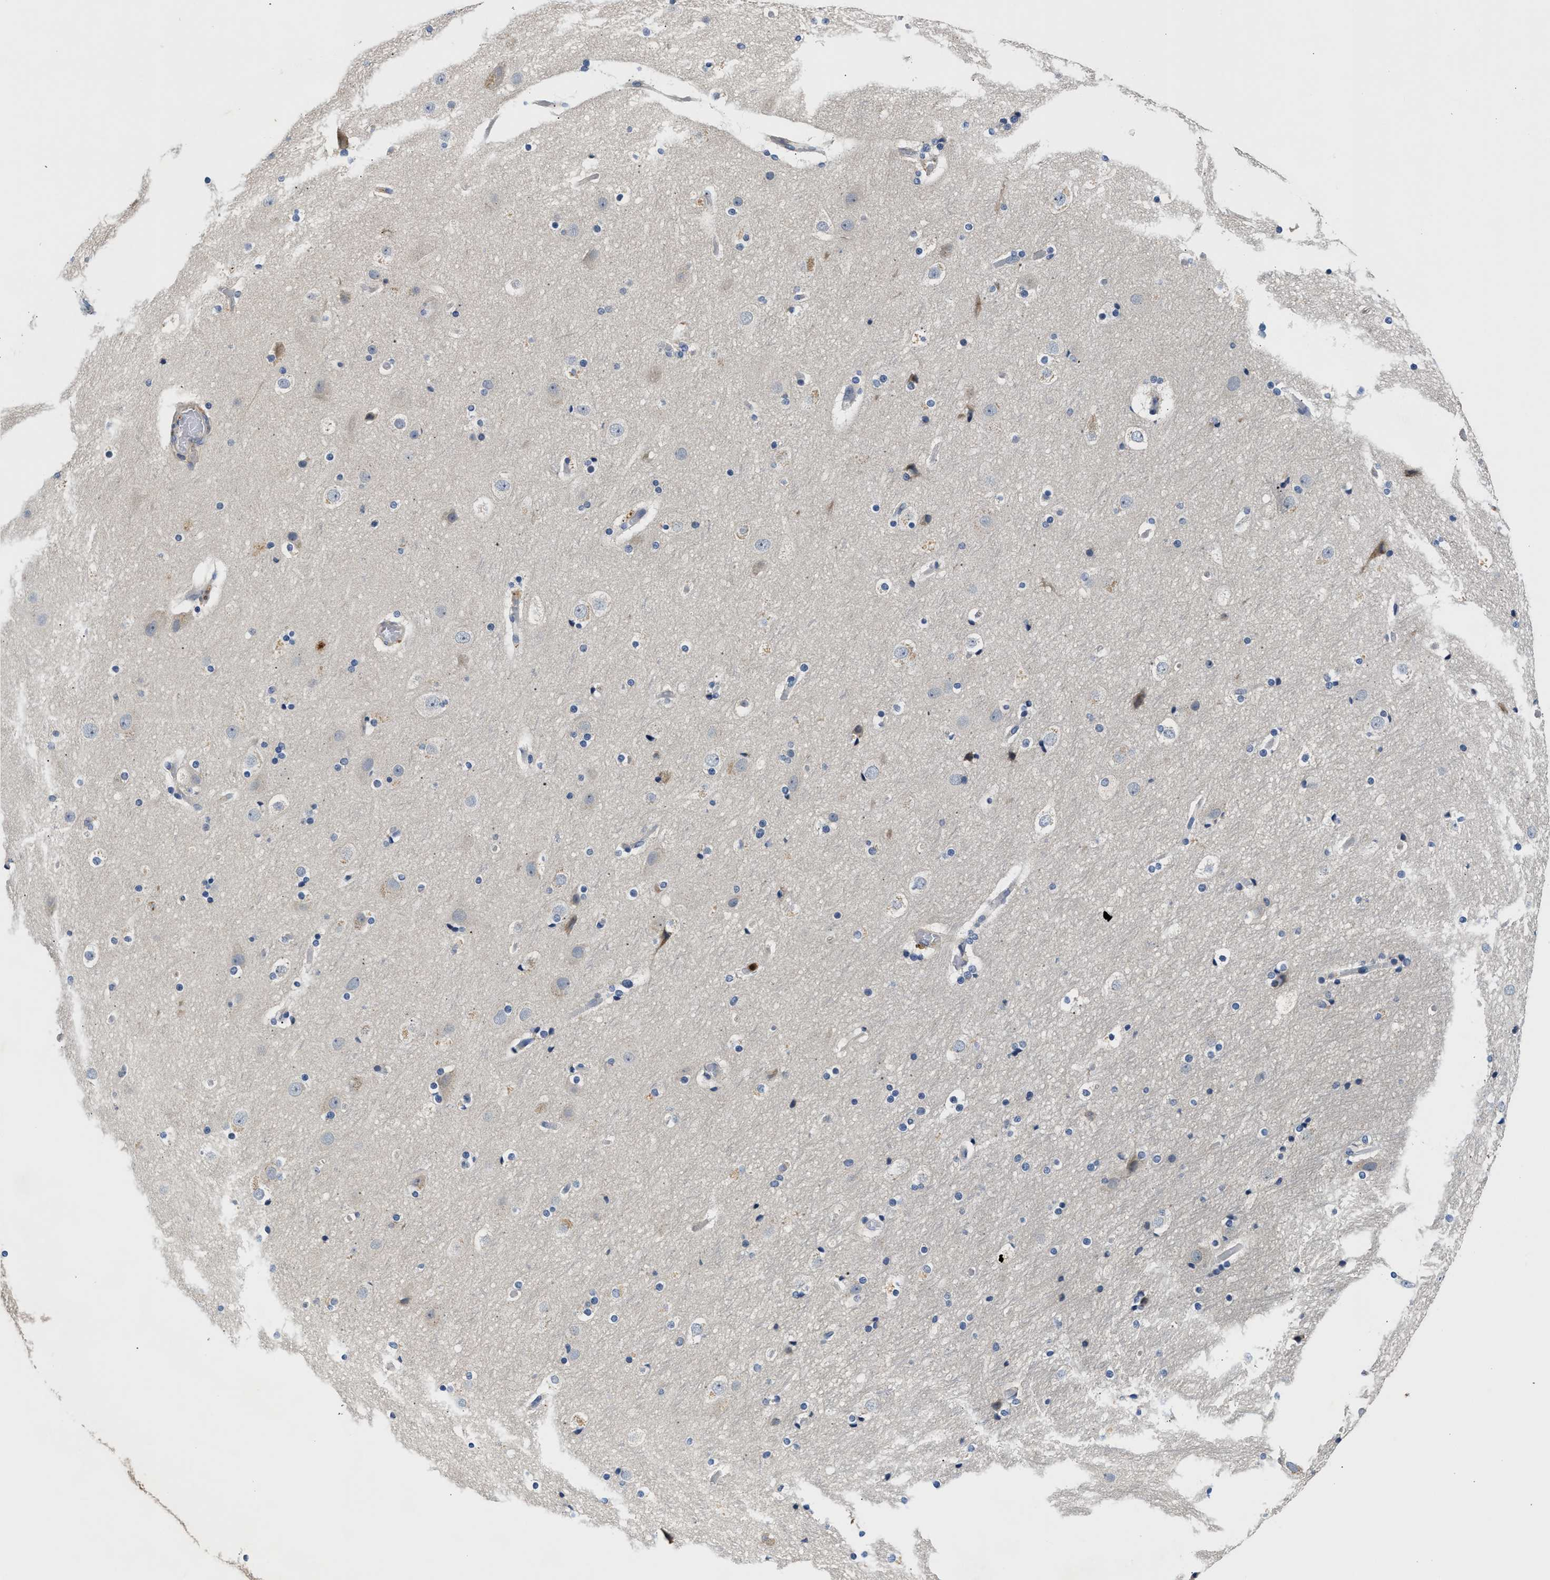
{"staining": {"intensity": "negative", "quantity": "none", "location": "none"}, "tissue": "cerebral cortex", "cell_type": "Endothelial cells", "image_type": "normal", "snomed": [{"axis": "morphology", "description": "Normal tissue, NOS"}, {"axis": "topography", "description": "Cerebral cortex"}], "caption": "DAB immunohistochemical staining of normal cerebral cortex displays no significant positivity in endothelial cells. Brightfield microscopy of IHC stained with DAB (3,3'-diaminobenzidine) (brown) and hematoxylin (blue), captured at high magnification.", "gene": "SLIT2", "patient": {"sex": "male", "age": 57}}